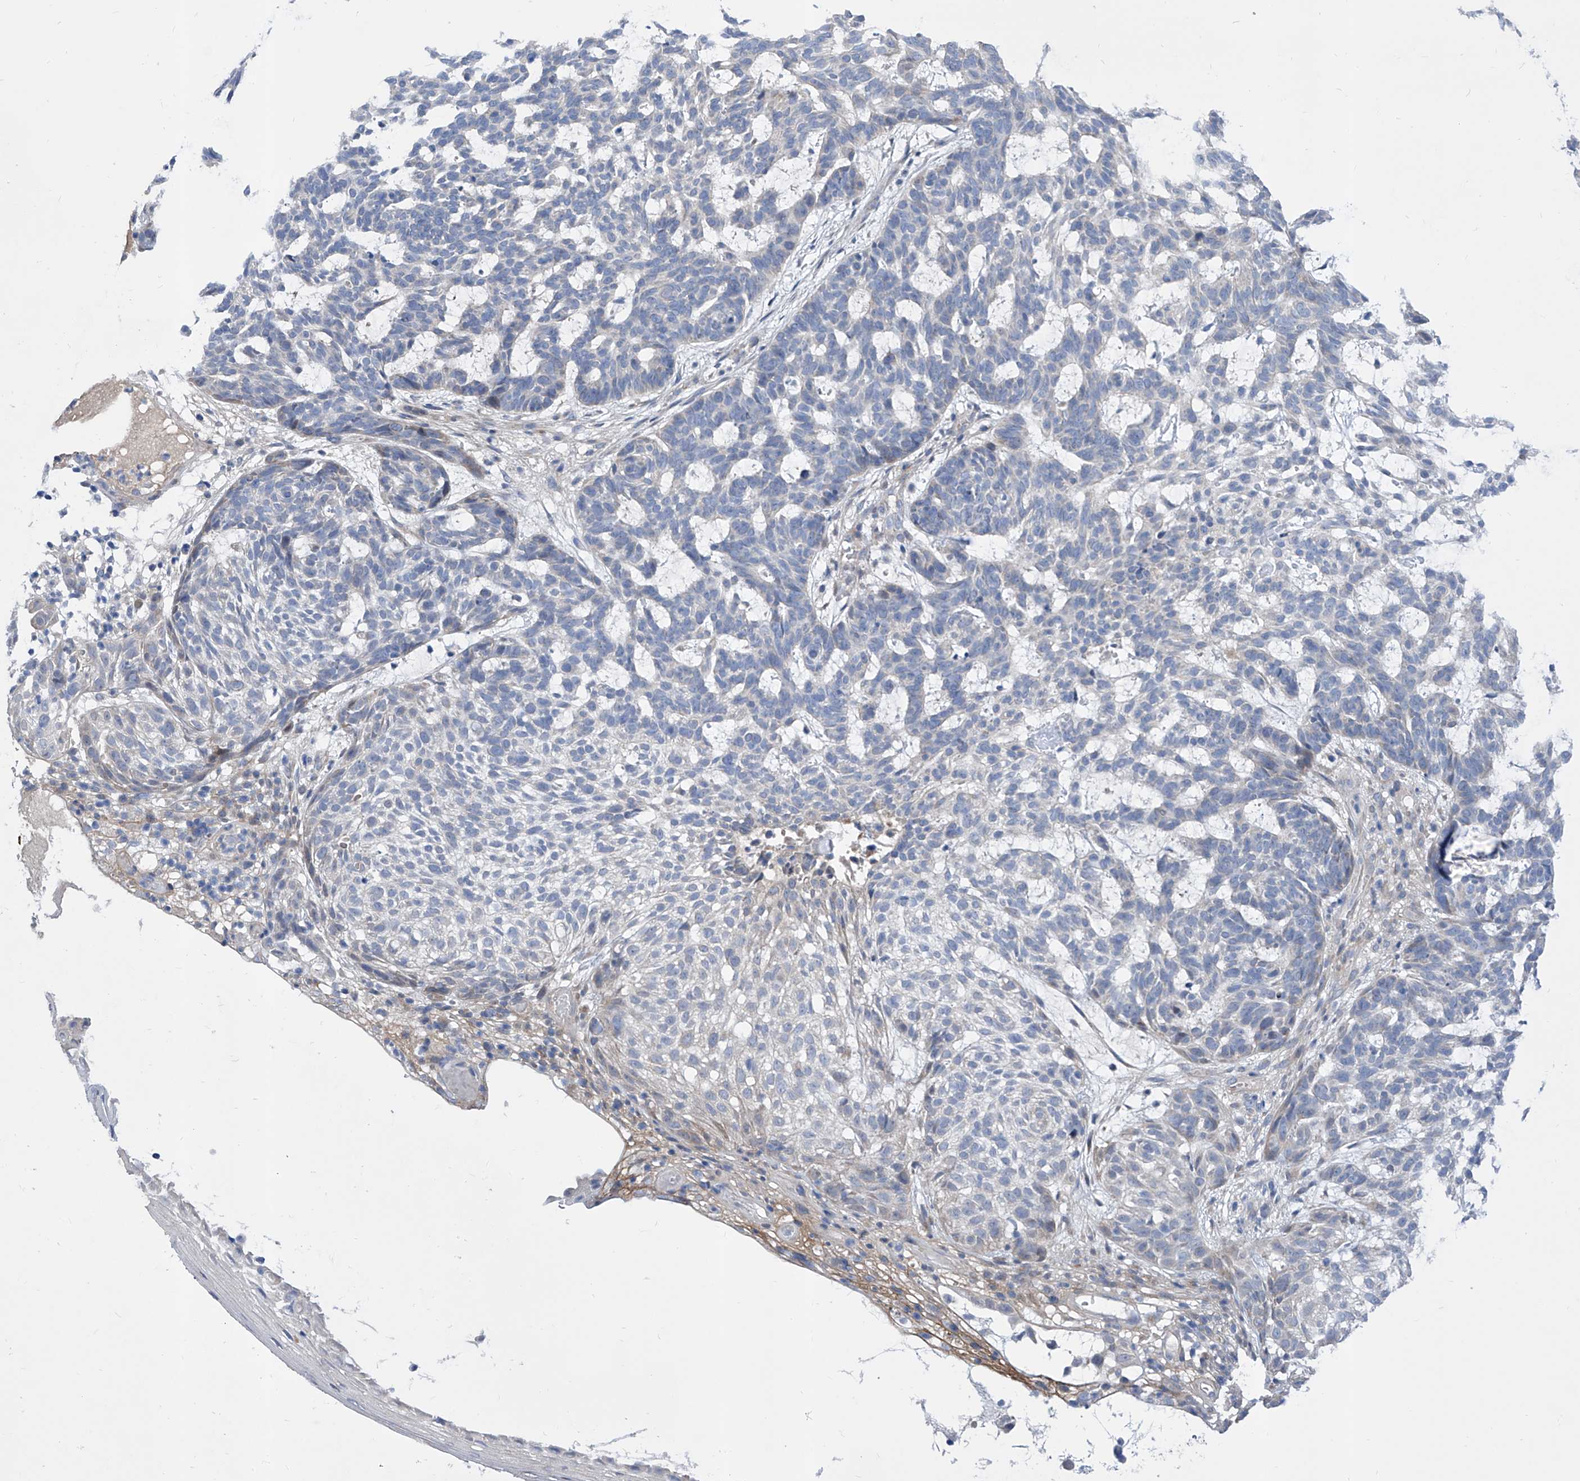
{"staining": {"intensity": "negative", "quantity": "none", "location": "none"}, "tissue": "skin cancer", "cell_type": "Tumor cells", "image_type": "cancer", "snomed": [{"axis": "morphology", "description": "Basal cell carcinoma"}, {"axis": "topography", "description": "Skin"}], "caption": "Immunohistochemistry (IHC) of human skin cancer (basal cell carcinoma) demonstrates no expression in tumor cells. The staining was performed using DAB to visualize the protein expression in brown, while the nuclei were stained in blue with hematoxylin (Magnification: 20x).", "gene": "SRBD1", "patient": {"sex": "male", "age": 85}}